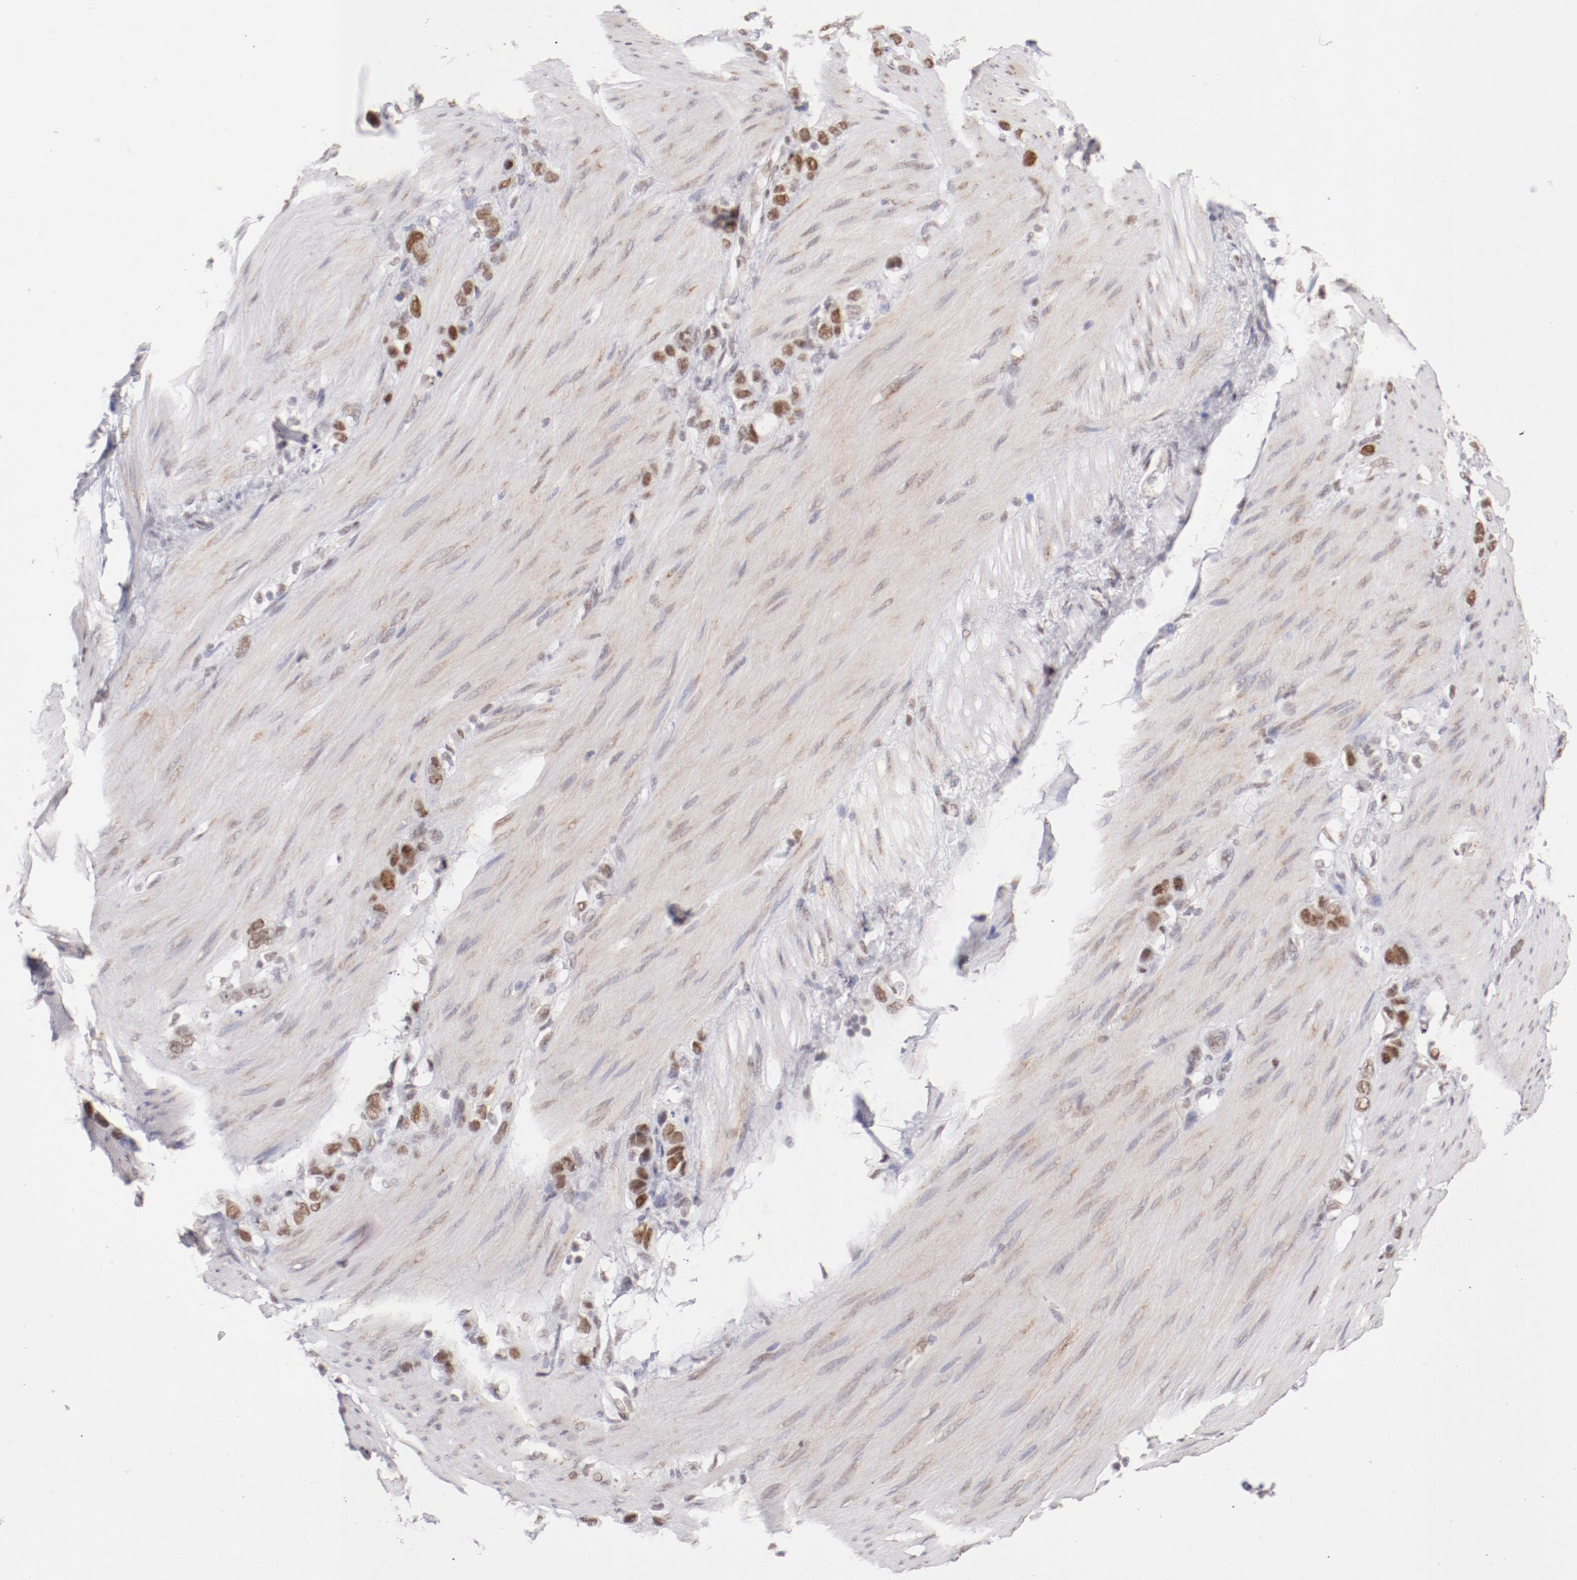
{"staining": {"intensity": "moderate", "quantity": ">75%", "location": "nuclear"}, "tissue": "stomach cancer", "cell_type": "Tumor cells", "image_type": "cancer", "snomed": [{"axis": "morphology", "description": "Normal tissue, NOS"}, {"axis": "morphology", "description": "Adenocarcinoma, NOS"}, {"axis": "morphology", "description": "Adenocarcinoma, High grade"}, {"axis": "topography", "description": "Stomach, upper"}, {"axis": "topography", "description": "Stomach"}], "caption": "About >75% of tumor cells in stomach adenocarcinoma display moderate nuclear protein expression as visualized by brown immunohistochemical staining.", "gene": "TFAP4", "patient": {"sex": "female", "age": 65}}